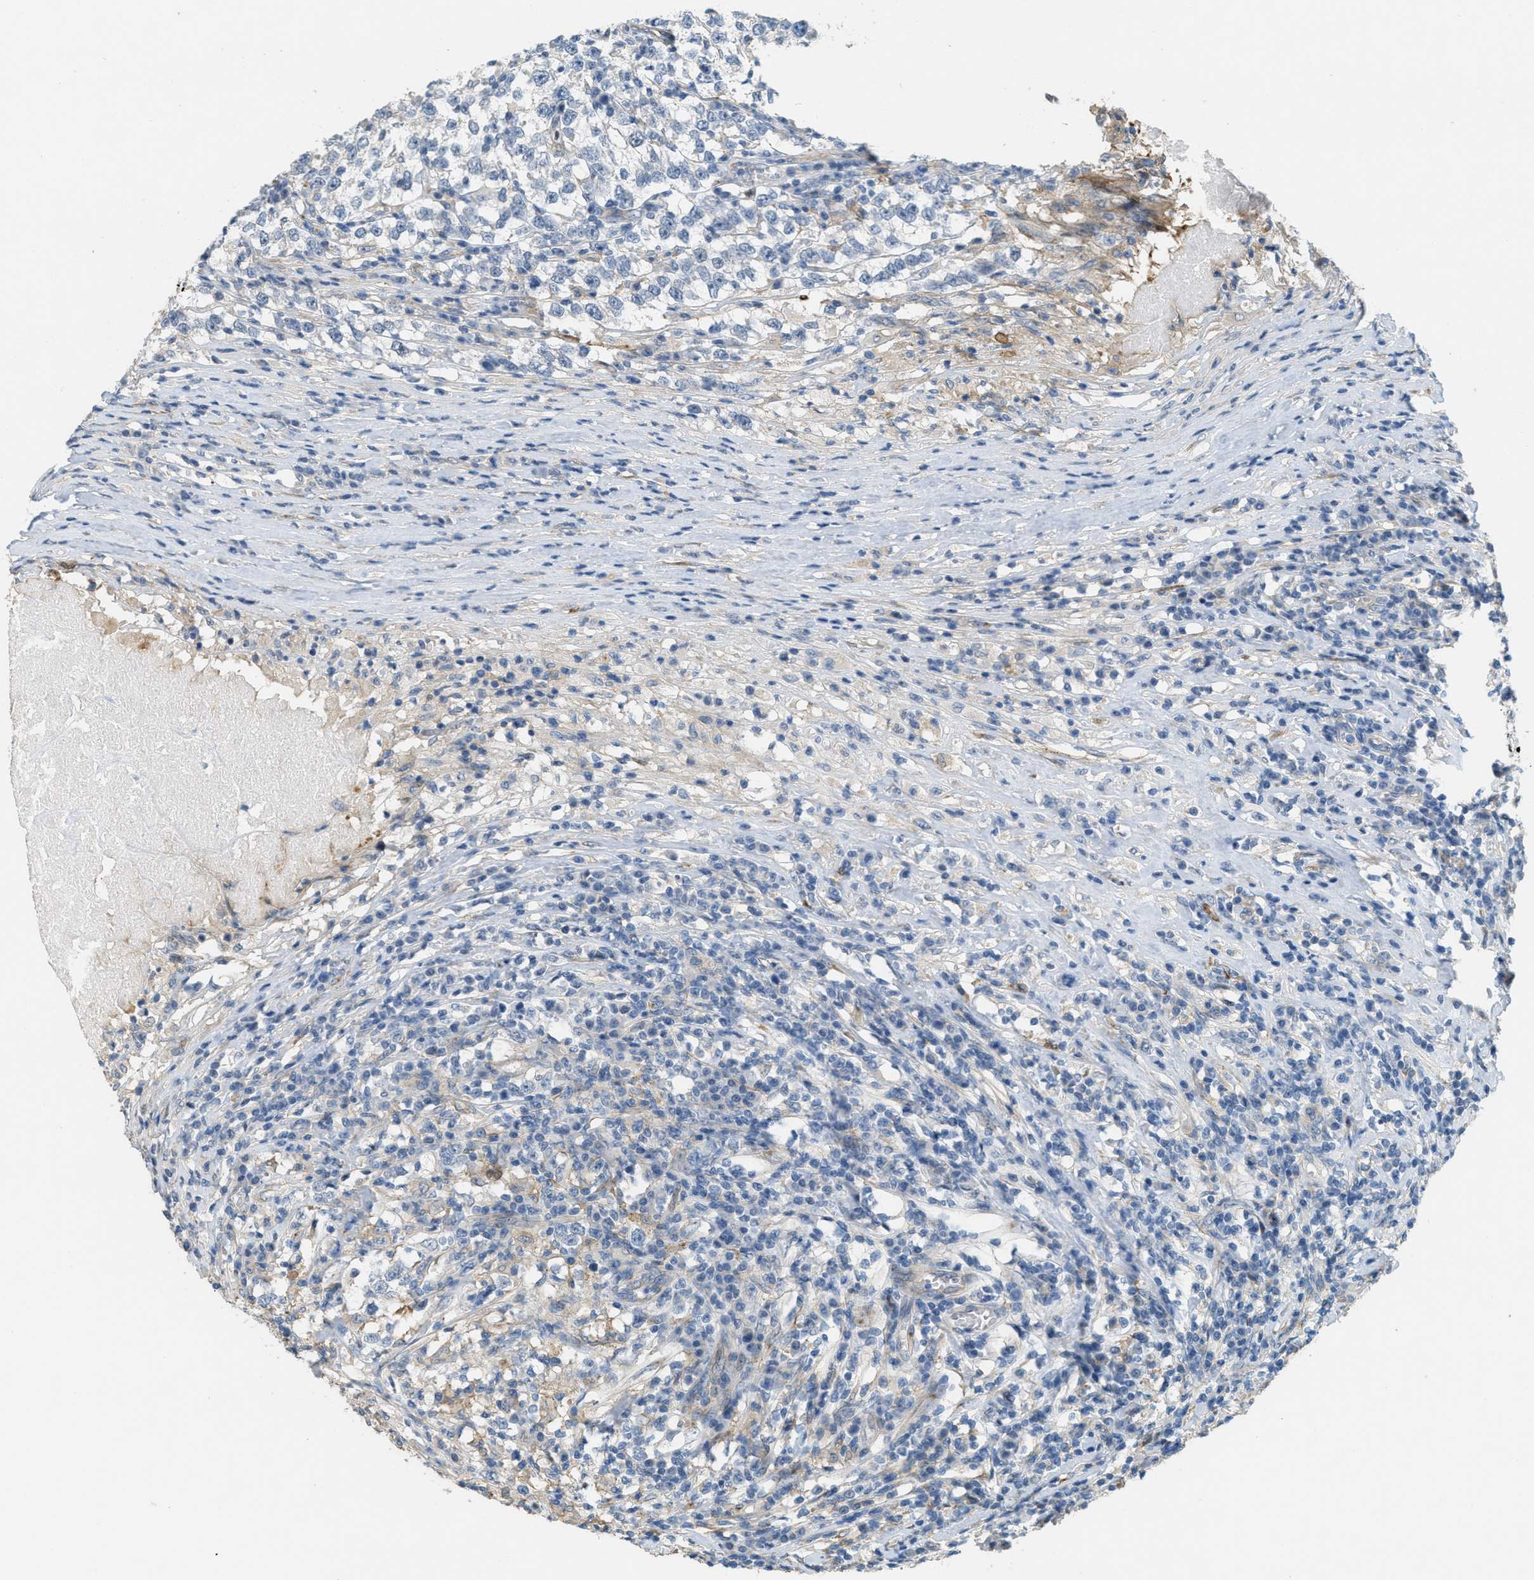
{"staining": {"intensity": "negative", "quantity": "none", "location": "none"}, "tissue": "testis cancer", "cell_type": "Tumor cells", "image_type": "cancer", "snomed": [{"axis": "morphology", "description": "Normal tissue, NOS"}, {"axis": "morphology", "description": "Seminoma, NOS"}, {"axis": "topography", "description": "Testis"}], "caption": "This is an IHC micrograph of seminoma (testis). There is no expression in tumor cells.", "gene": "ADCY5", "patient": {"sex": "male", "age": 43}}